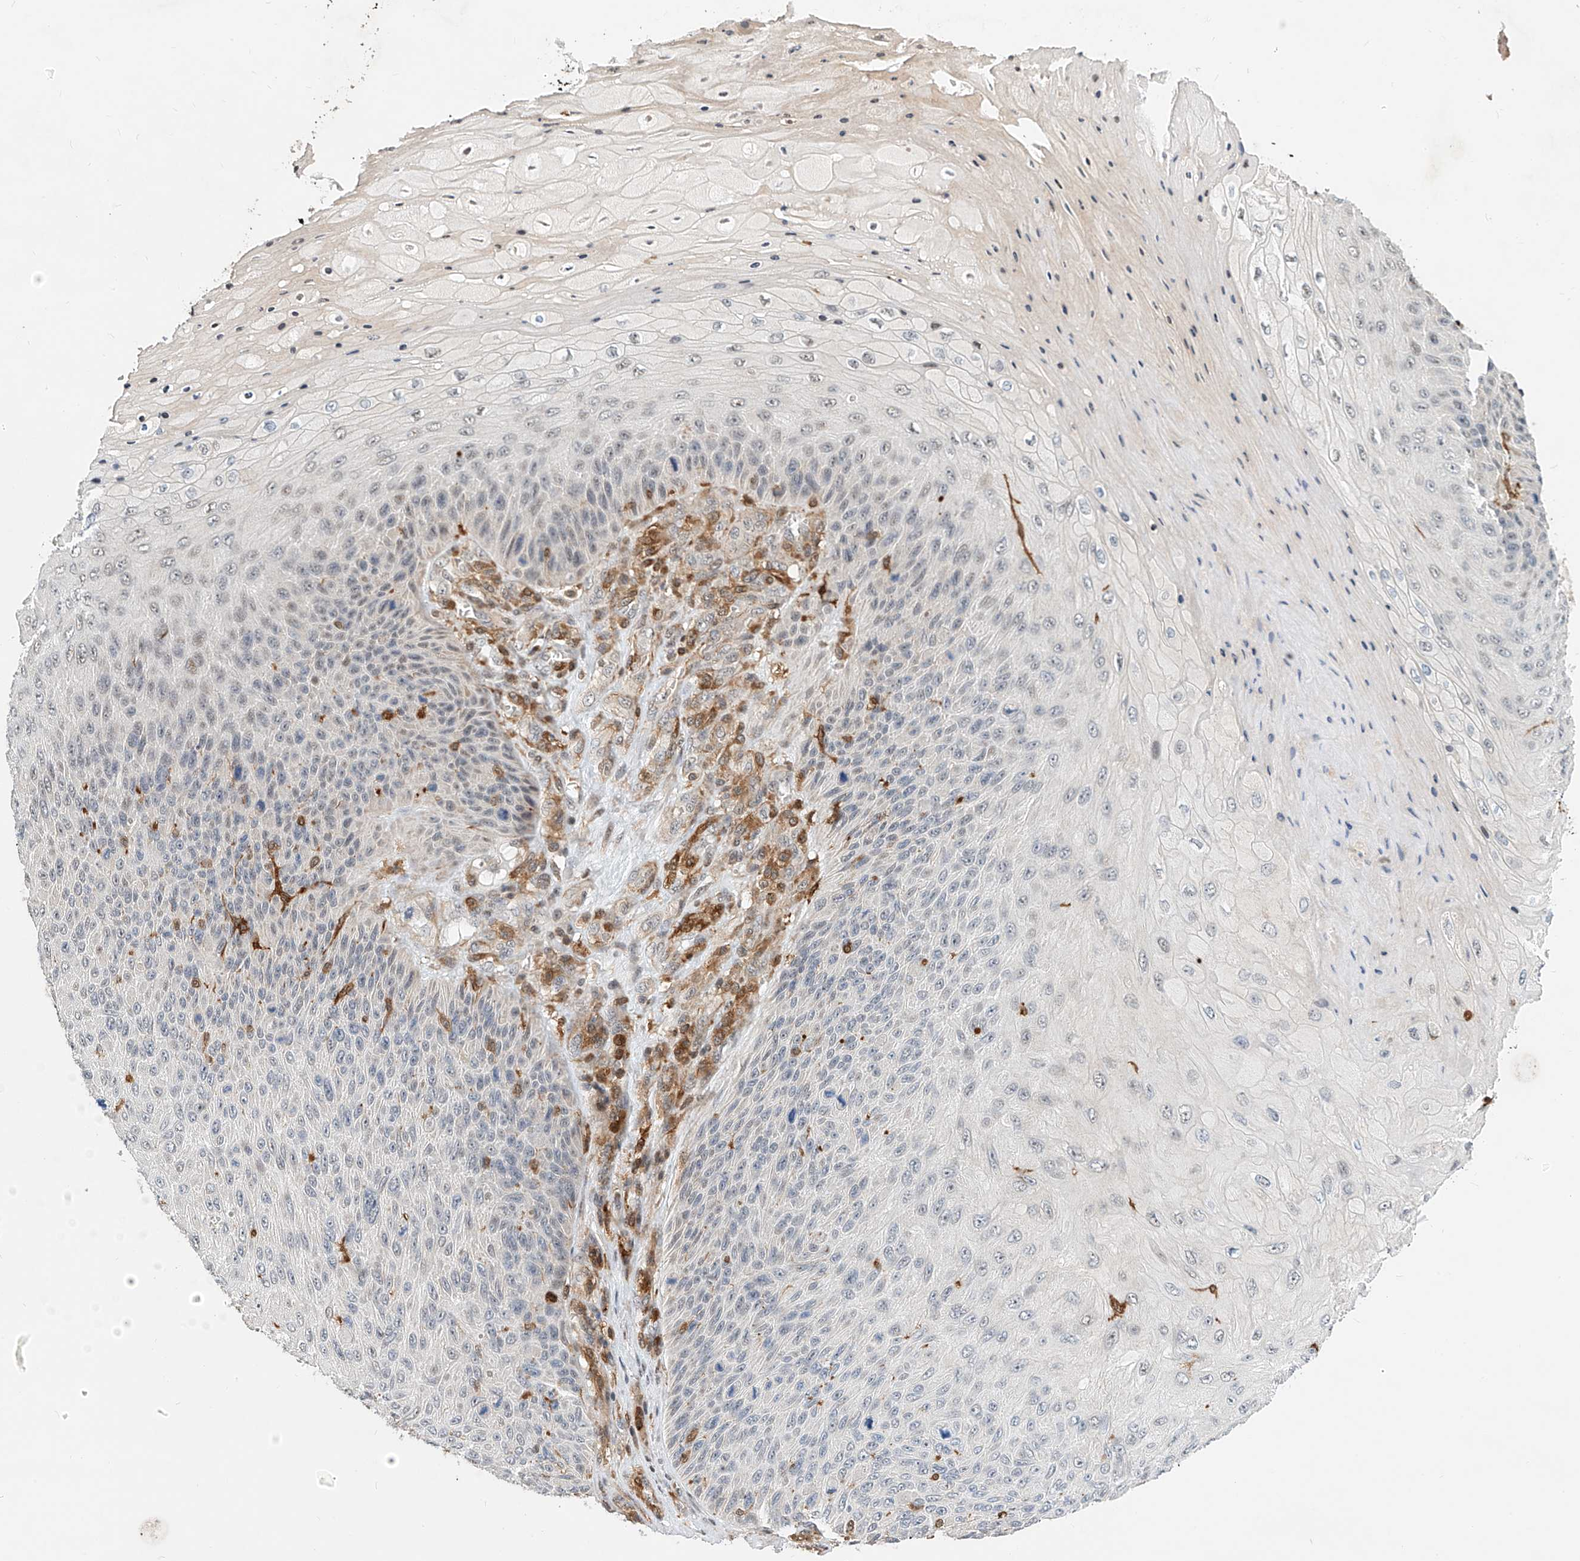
{"staining": {"intensity": "negative", "quantity": "none", "location": "none"}, "tissue": "skin cancer", "cell_type": "Tumor cells", "image_type": "cancer", "snomed": [{"axis": "morphology", "description": "Squamous cell carcinoma, NOS"}, {"axis": "topography", "description": "Skin"}], "caption": "IHC photomicrograph of neoplastic tissue: human squamous cell carcinoma (skin) stained with DAB exhibits no significant protein expression in tumor cells.", "gene": "MICAL1", "patient": {"sex": "female", "age": 88}}